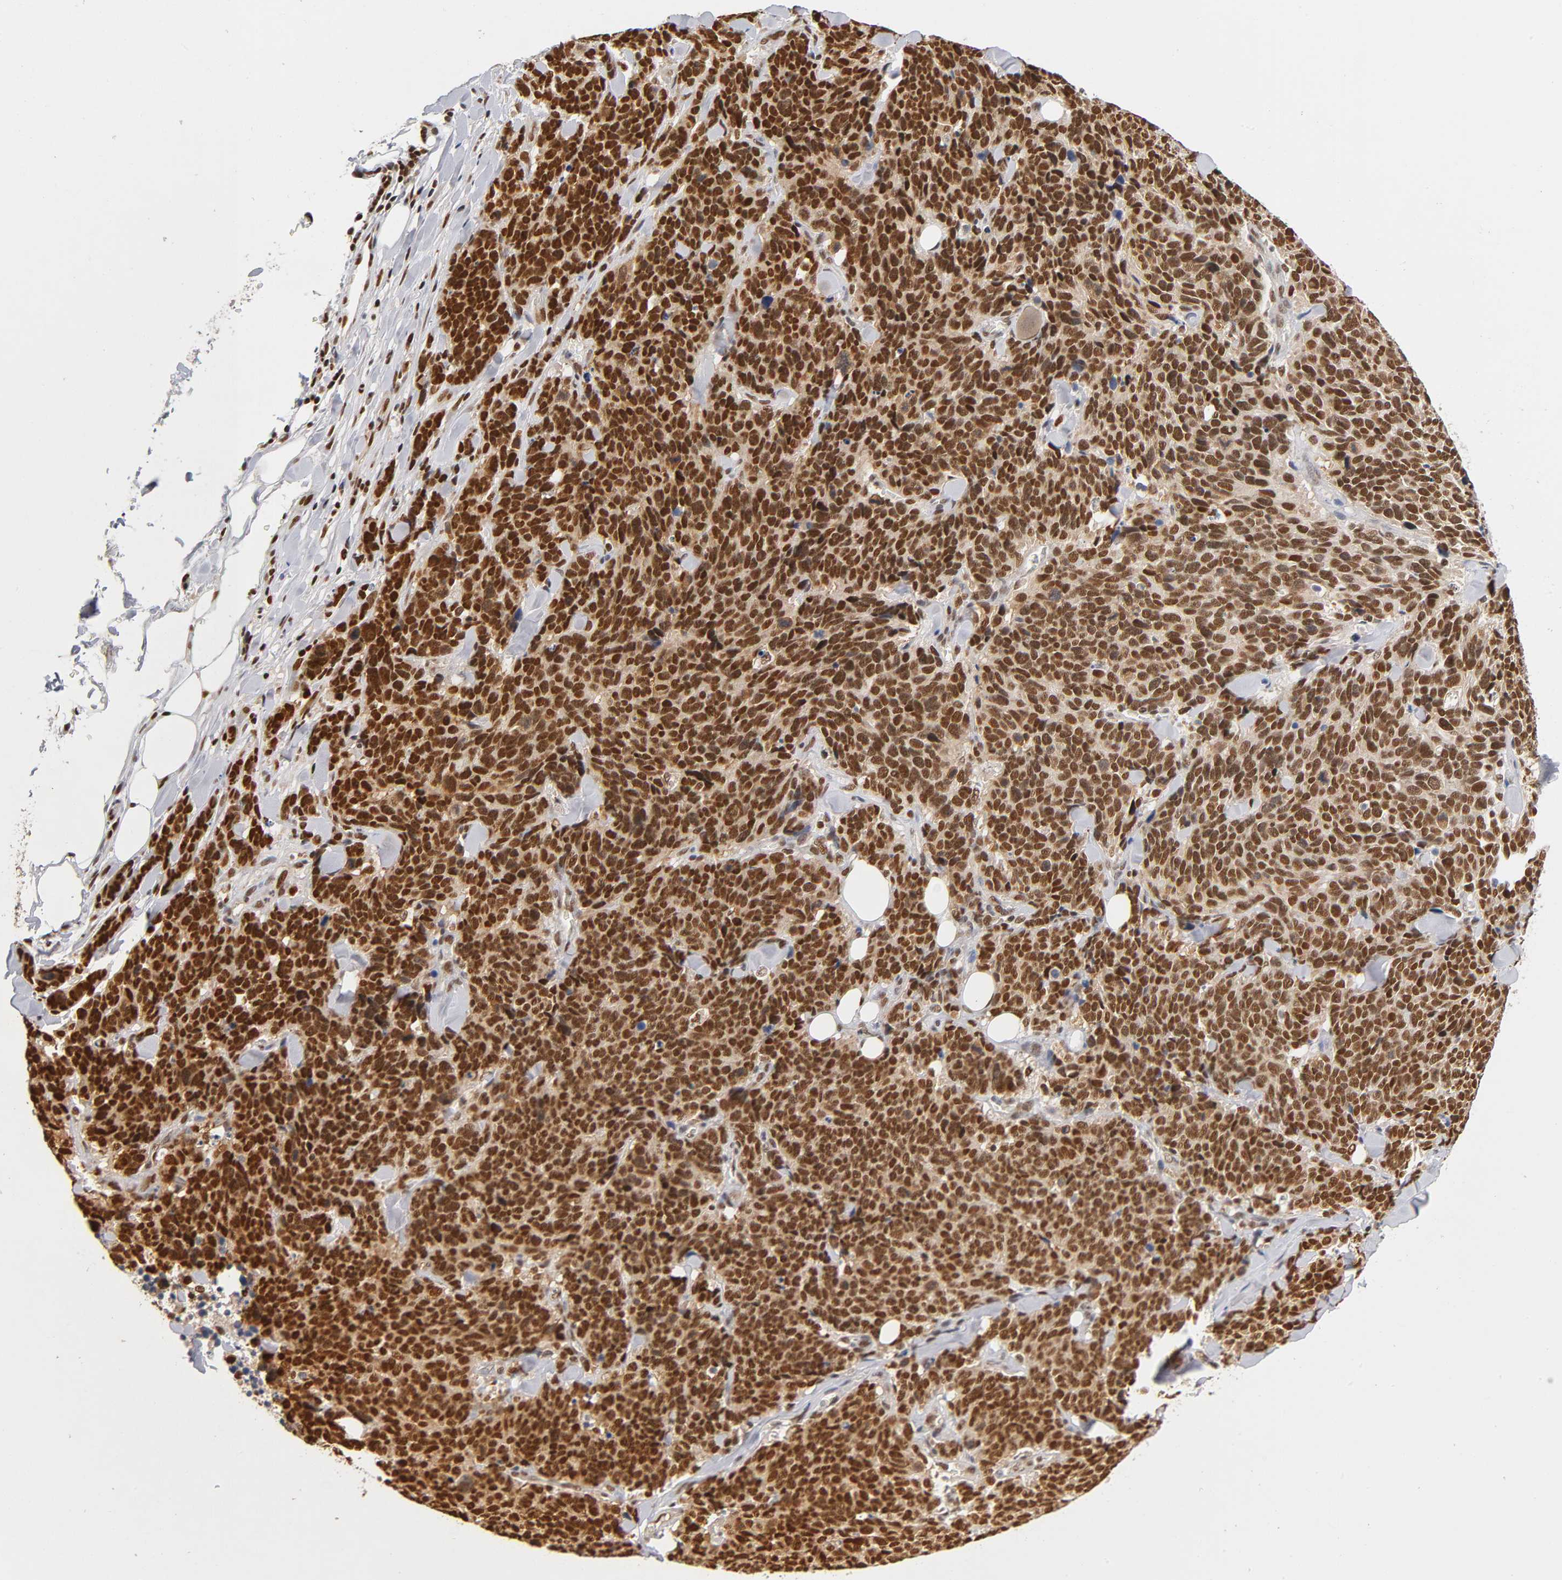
{"staining": {"intensity": "strong", "quantity": ">75%", "location": "nuclear"}, "tissue": "lung cancer", "cell_type": "Tumor cells", "image_type": "cancer", "snomed": [{"axis": "morphology", "description": "Neoplasm, malignant, NOS"}, {"axis": "topography", "description": "Lung"}], "caption": "This micrograph exhibits immunohistochemistry (IHC) staining of lung cancer, with high strong nuclear positivity in about >75% of tumor cells.", "gene": "ILKAP", "patient": {"sex": "female", "age": 58}}